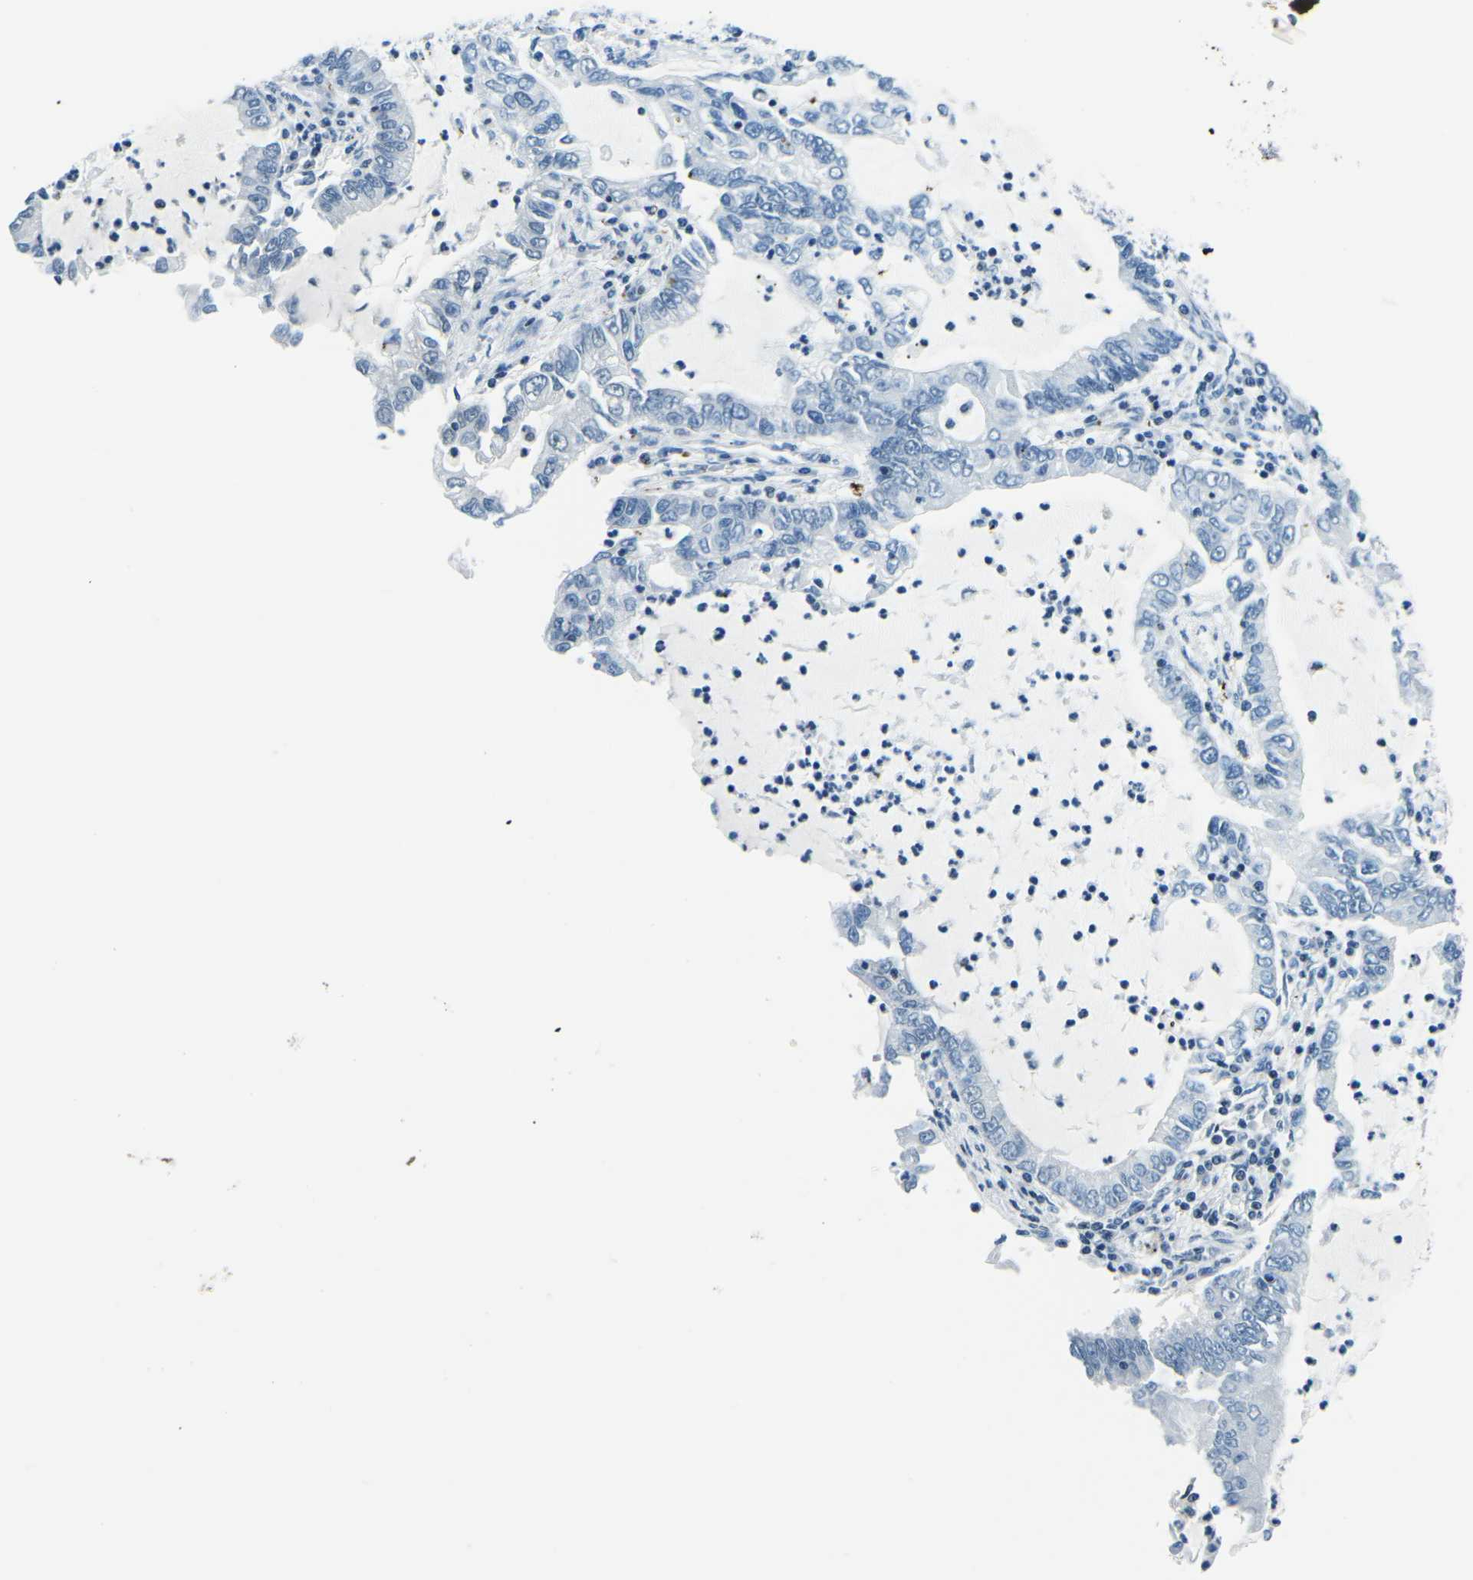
{"staining": {"intensity": "negative", "quantity": "none", "location": "none"}, "tissue": "lung cancer", "cell_type": "Tumor cells", "image_type": "cancer", "snomed": [{"axis": "morphology", "description": "Adenocarcinoma, NOS"}, {"axis": "topography", "description": "Lung"}], "caption": "High magnification brightfield microscopy of lung cancer stained with DAB (brown) and counterstained with hematoxylin (blue): tumor cells show no significant positivity. (Brightfield microscopy of DAB immunohistochemistry at high magnification).", "gene": "CELF2", "patient": {"sex": "female", "age": 51}}